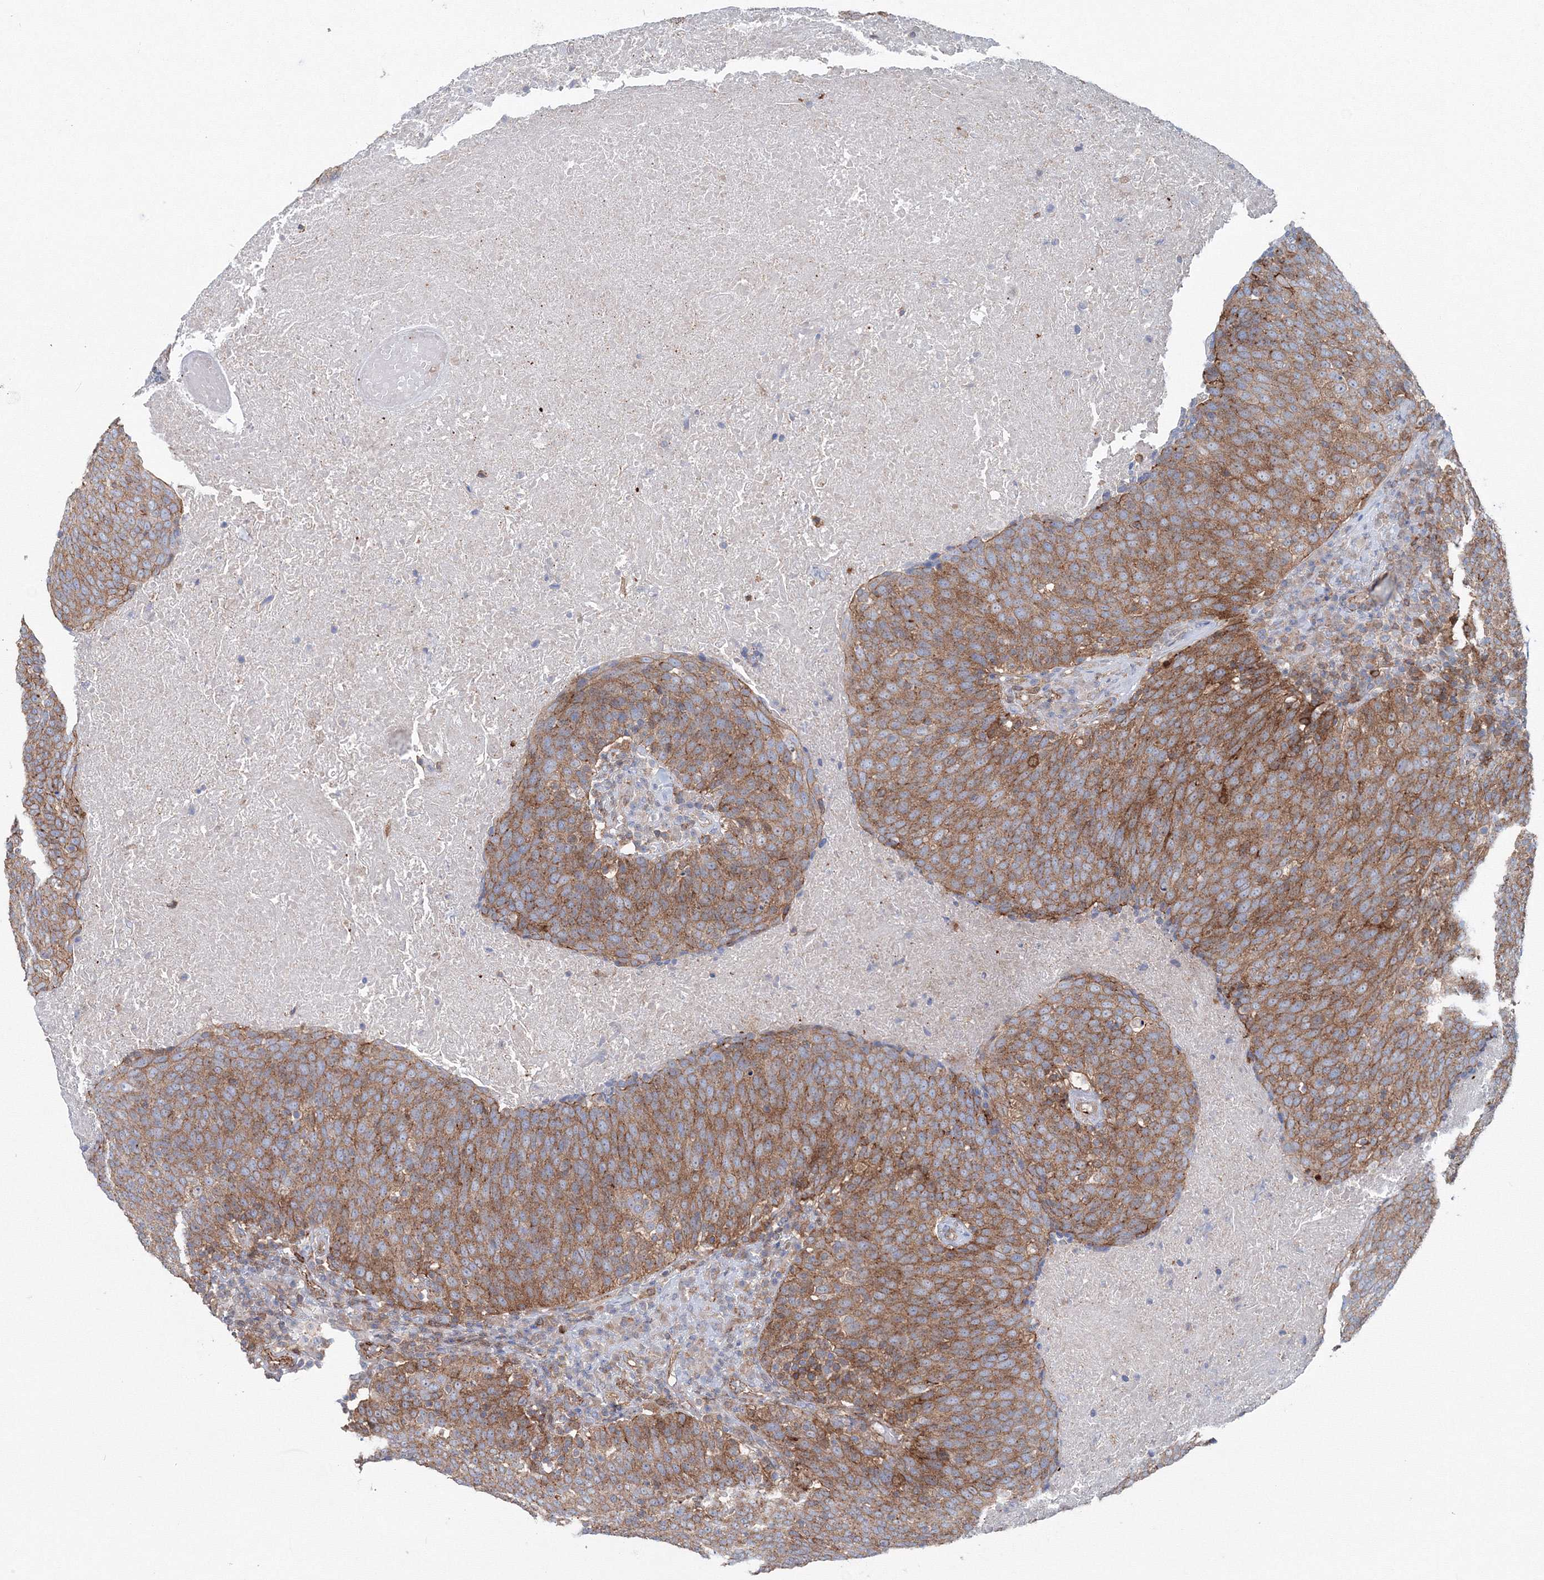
{"staining": {"intensity": "moderate", "quantity": ">75%", "location": "cytoplasmic/membranous"}, "tissue": "head and neck cancer", "cell_type": "Tumor cells", "image_type": "cancer", "snomed": [{"axis": "morphology", "description": "Squamous cell carcinoma, NOS"}, {"axis": "morphology", "description": "Squamous cell carcinoma, metastatic, NOS"}, {"axis": "topography", "description": "Lymph node"}, {"axis": "topography", "description": "Head-Neck"}], "caption": "High-magnification brightfield microscopy of head and neck cancer stained with DAB (brown) and counterstained with hematoxylin (blue). tumor cells exhibit moderate cytoplasmic/membranous expression is identified in about>75% of cells.", "gene": "GGA2", "patient": {"sex": "male", "age": 62}}